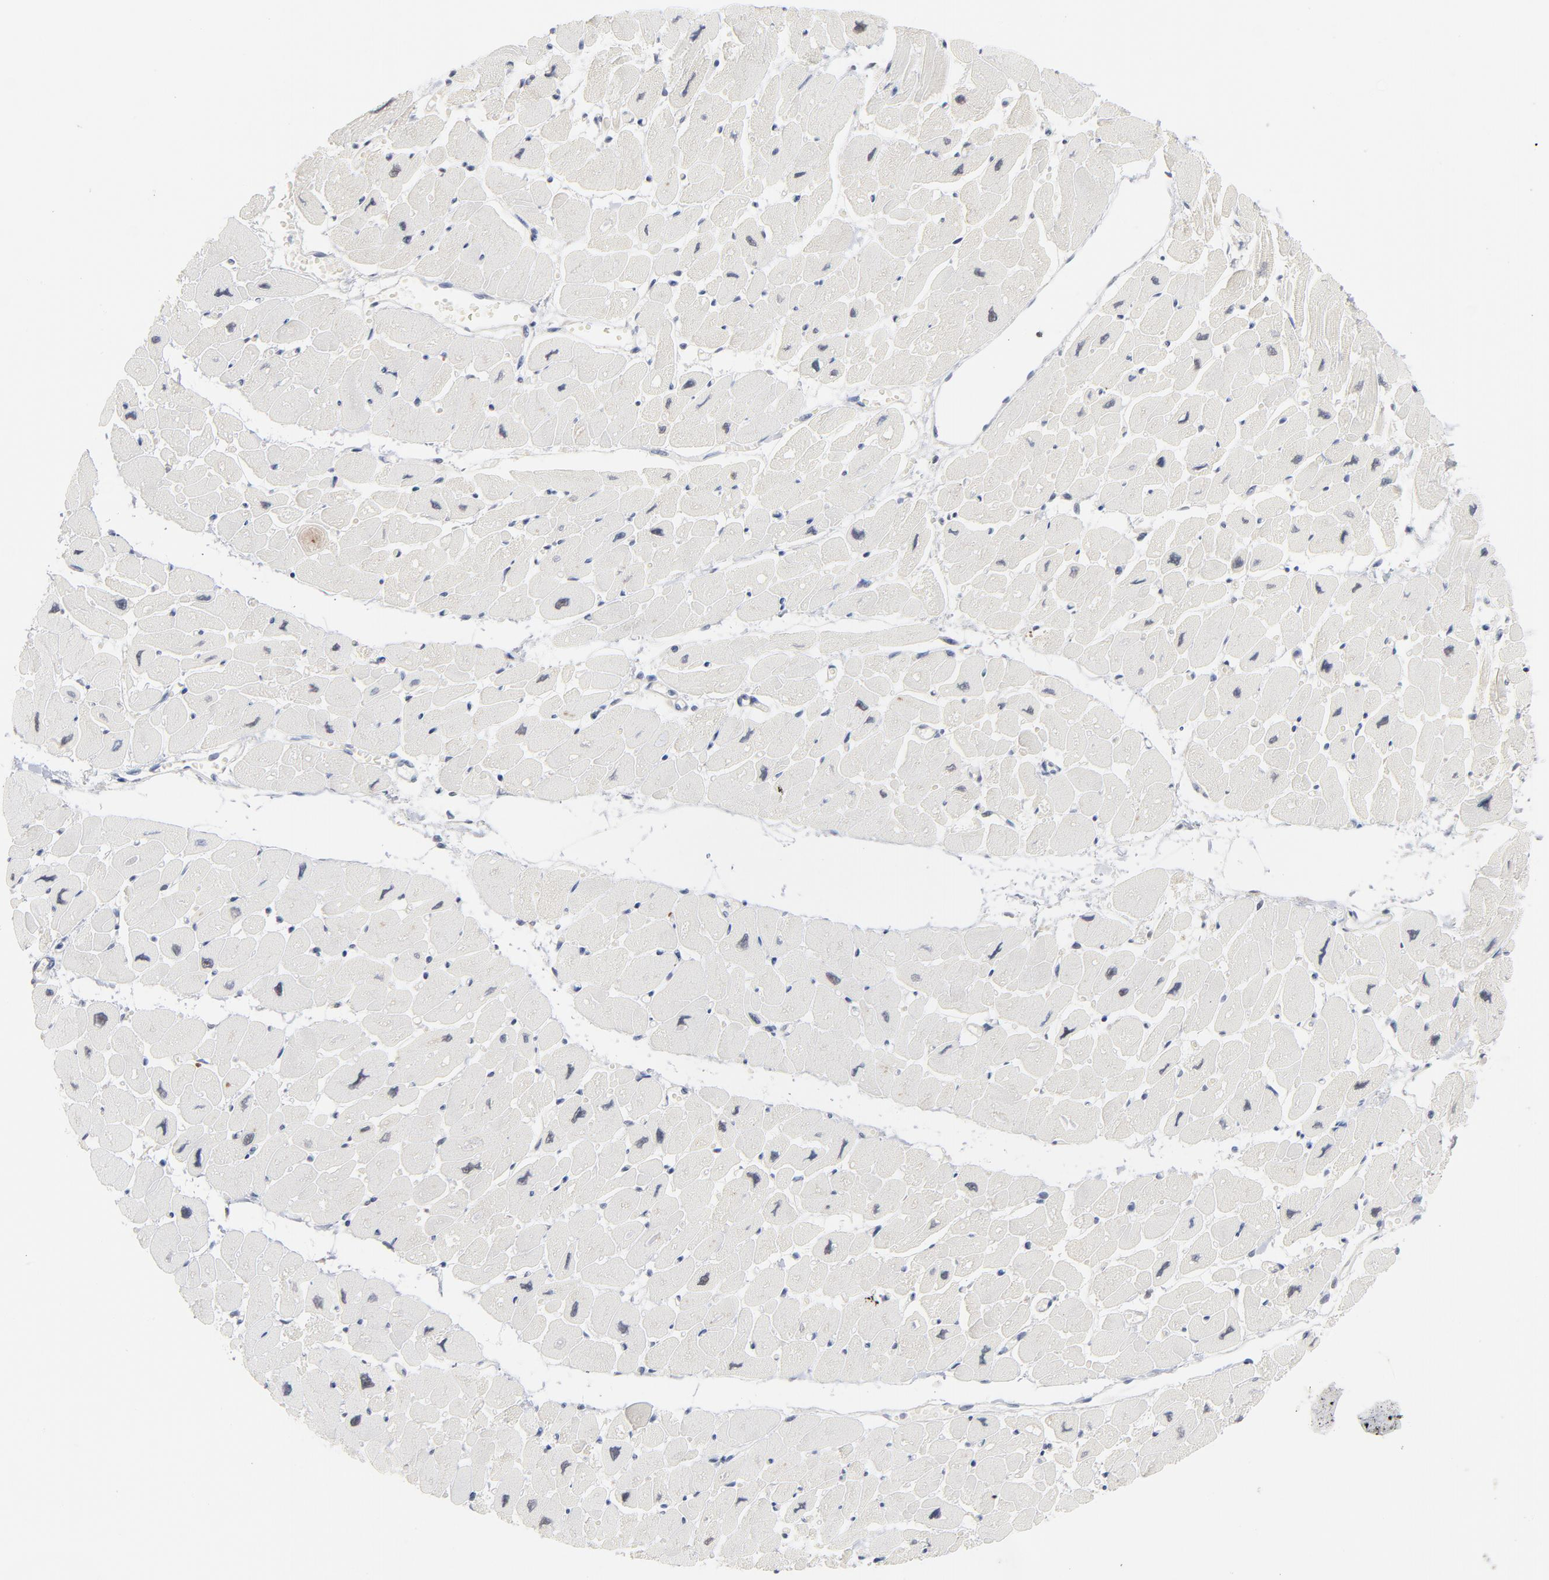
{"staining": {"intensity": "negative", "quantity": "none", "location": "none"}, "tissue": "heart muscle", "cell_type": "Cardiomyocytes", "image_type": "normal", "snomed": [{"axis": "morphology", "description": "Normal tissue, NOS"}, {"axis": "topography", "description": "Heart"}], "caption": "IHC image of normal heart muscle stained for a protein (brown), which displays no positivity in cardiomyocytes. (Brightfield microscopy of DAB IHC at high magnification).", "gene": "UBL4A", "patient": {"sex": "female", "age": 54}}